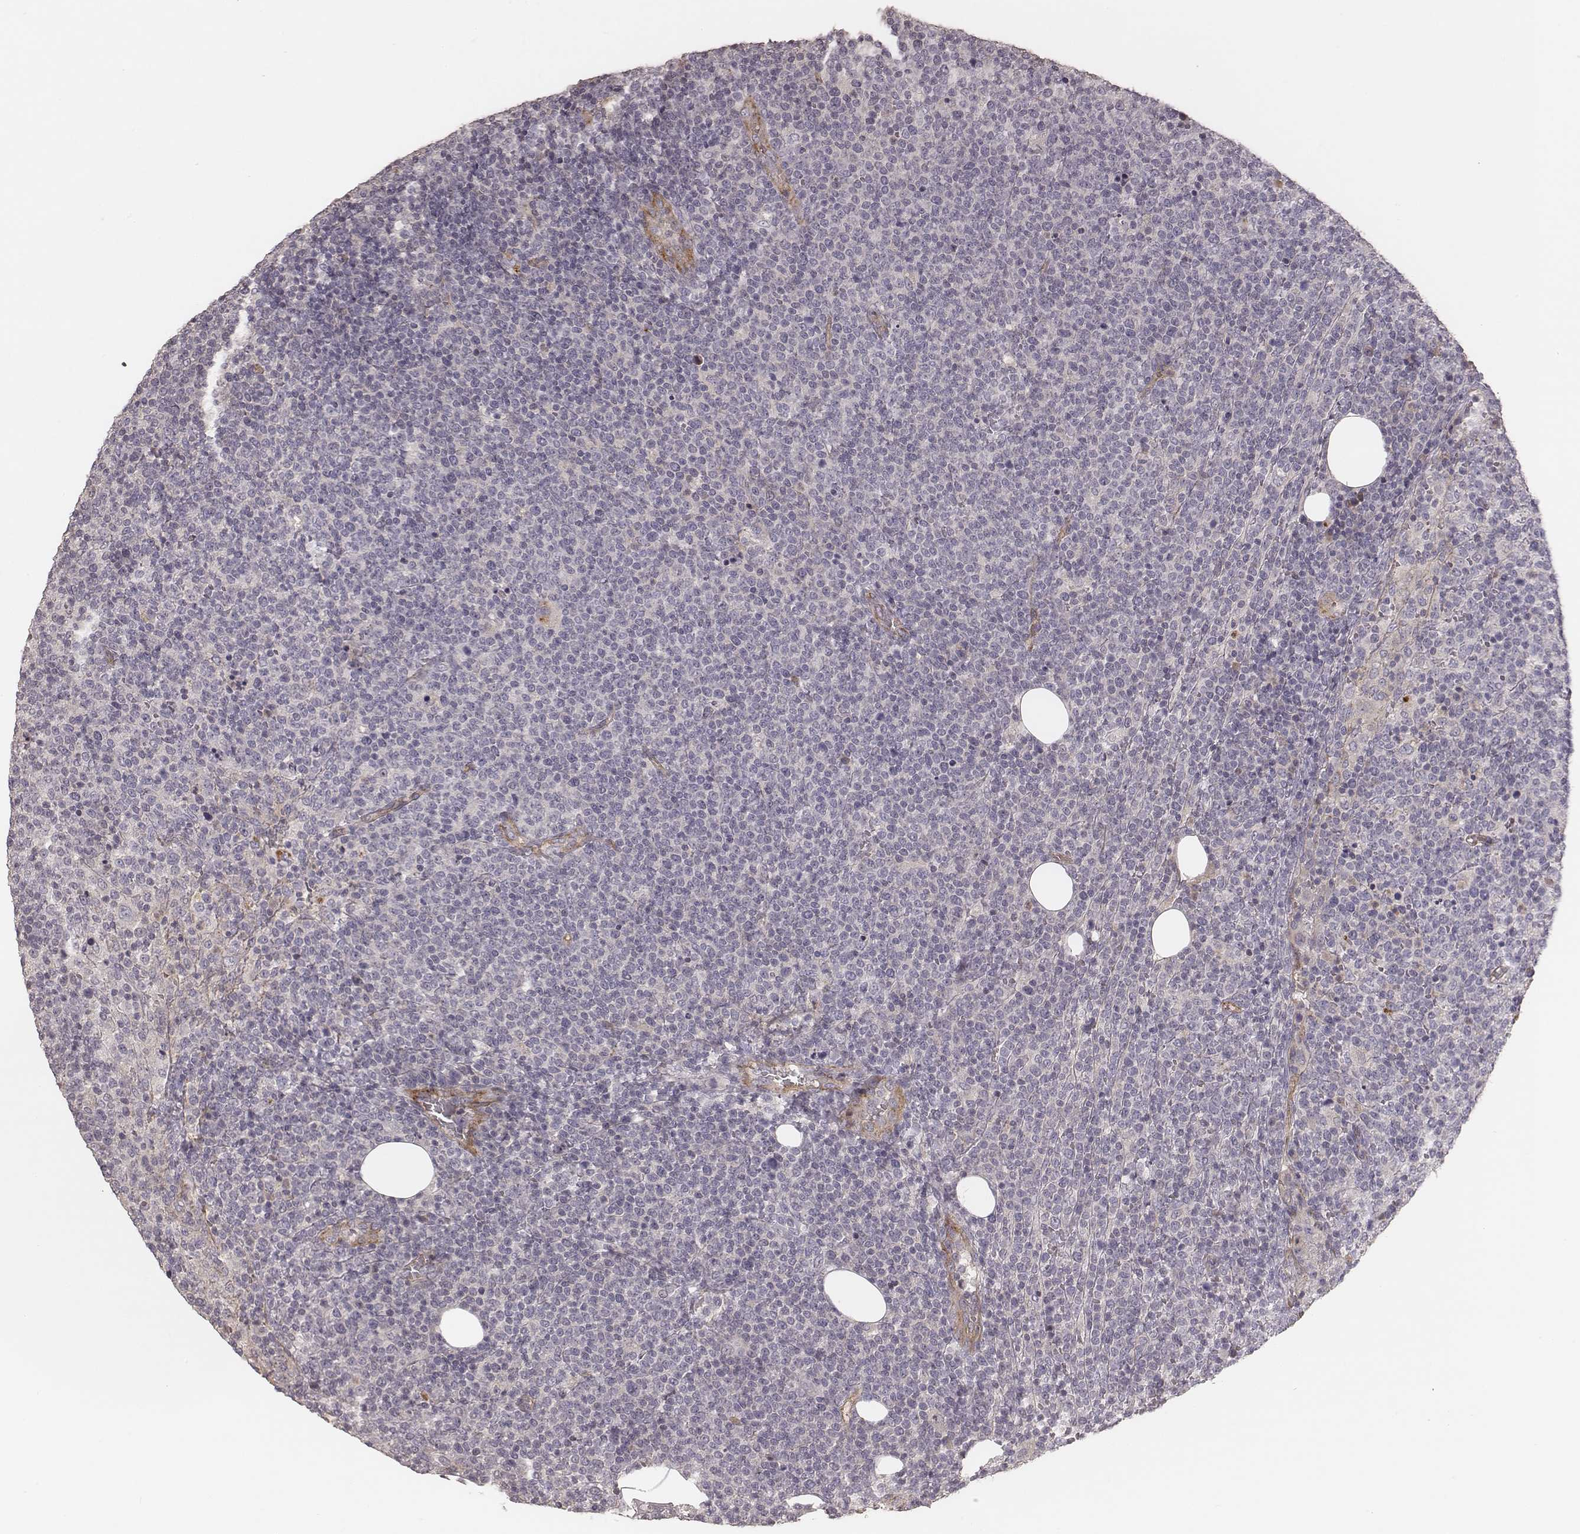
{"staining": {"intensity": "negative", "quantity": "none", "location": "none"}, "tissue": "lymphoma", "cell_type": "Tumor cells", "image_type": "cancer", "snomed": [{"axis": "morphology", "description": "Malignant lymphoma, non-Hodgkin's type, High grade"}, {"axis": "topography", "description": "Lymph node"}], "caption": "DAB immunohistochemical staining of lymphoma exhibits no significant expression in tumor cells.", "gene": "OTOGL", "patient": {"sex": "male", "age": 61}}